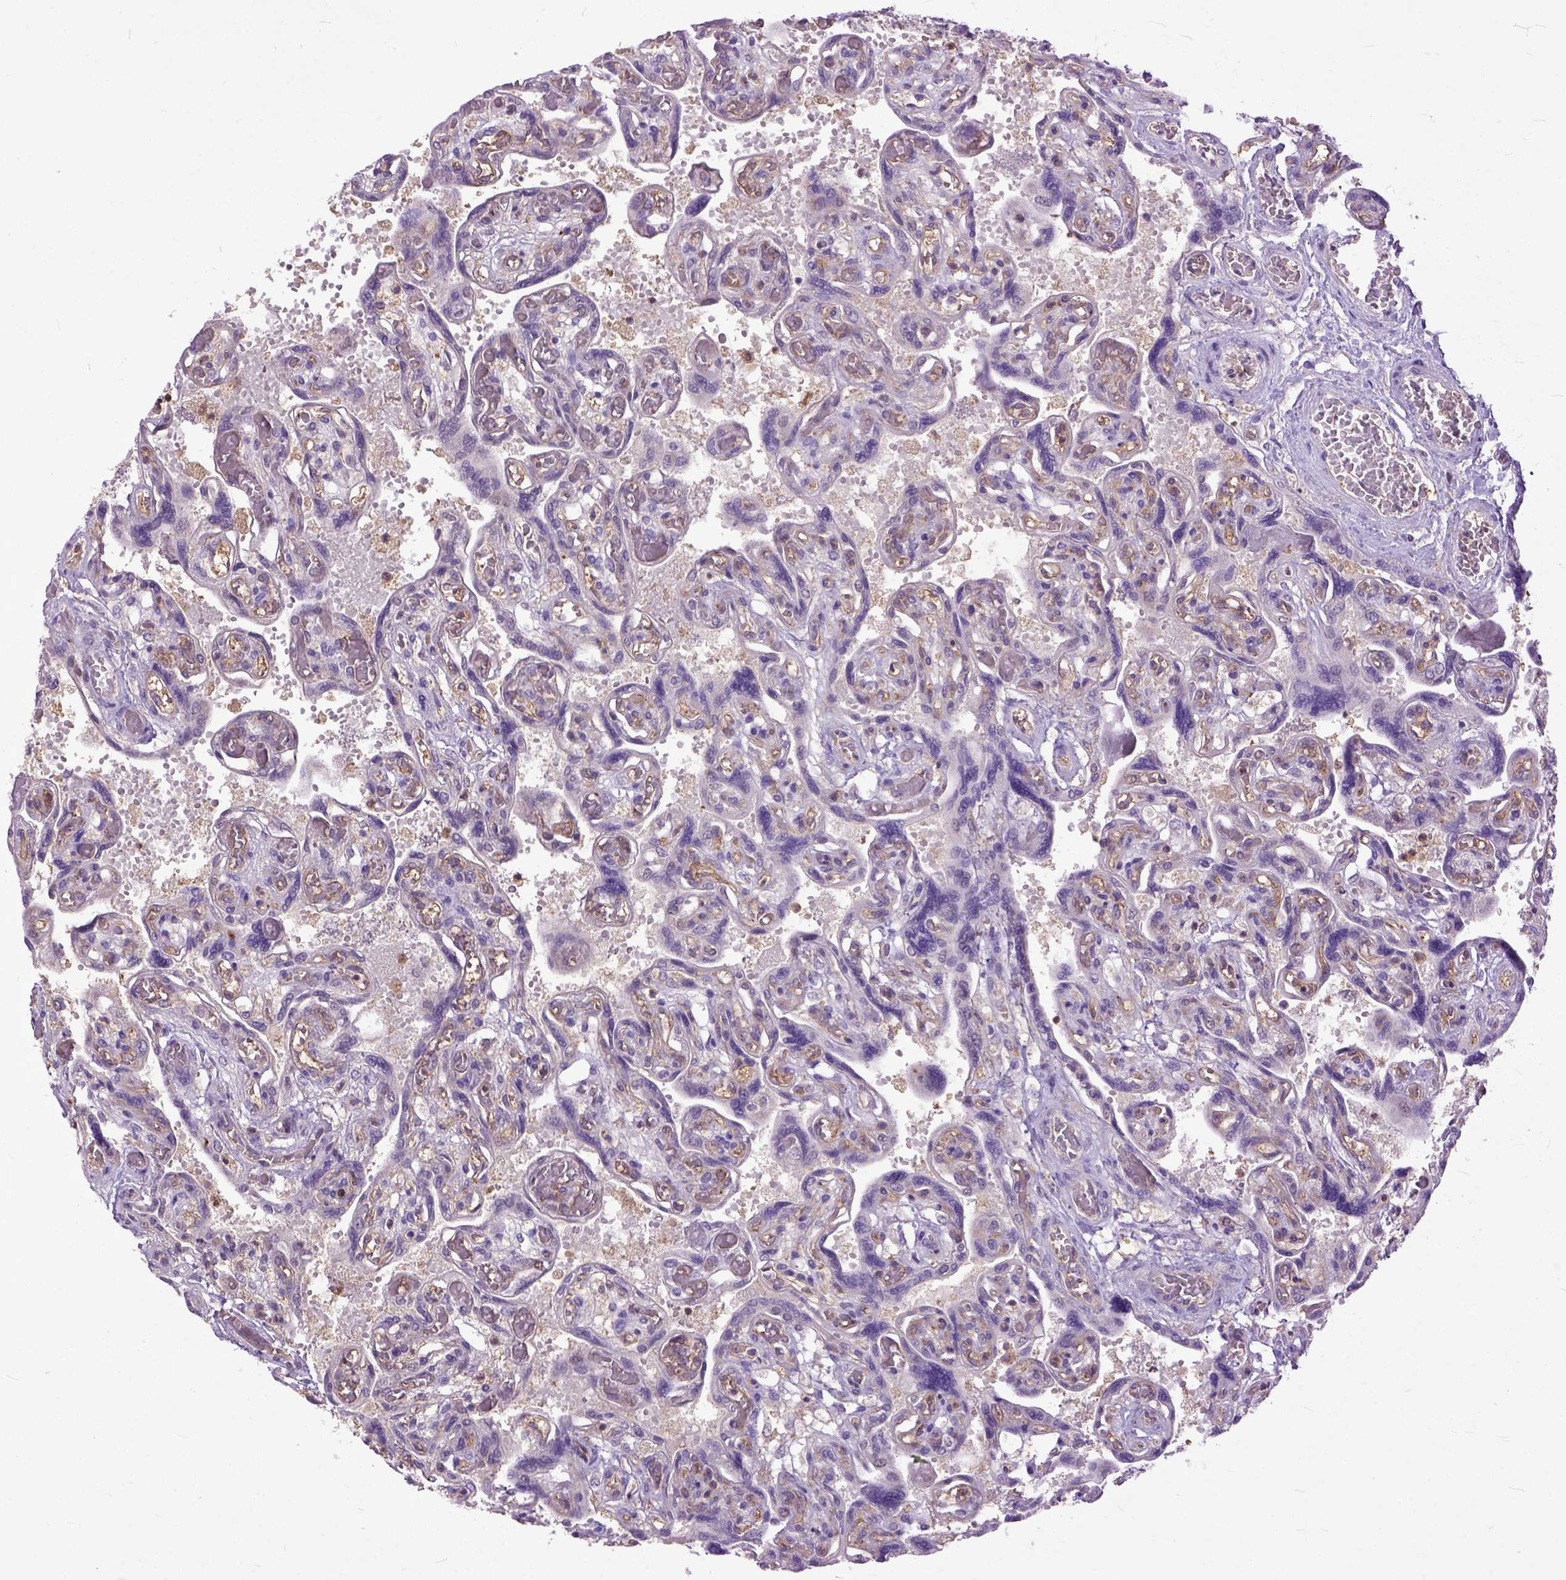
{"staining": {"intensity": "weak", "quantity": "25%-75%", "location": "cytoplasmic/membranous"}, "tissue": "placenta", "cell_type": "Decidual cells", "image_type": "normal", "snomed": [{"axis": "morphology", "description": "Normal tissue, NOS"}, {"axis": "topography", "description": "Placenta"}], "caption": "A histopathology image showing weak cytoplasmic/membranous expression in about 25%-75% of decidual cells in unremarkable placenta, as visualized by brown immunohistochemical staining.", "gene": "NAMPT", "patient": {"sex": "female", "age": 32}}